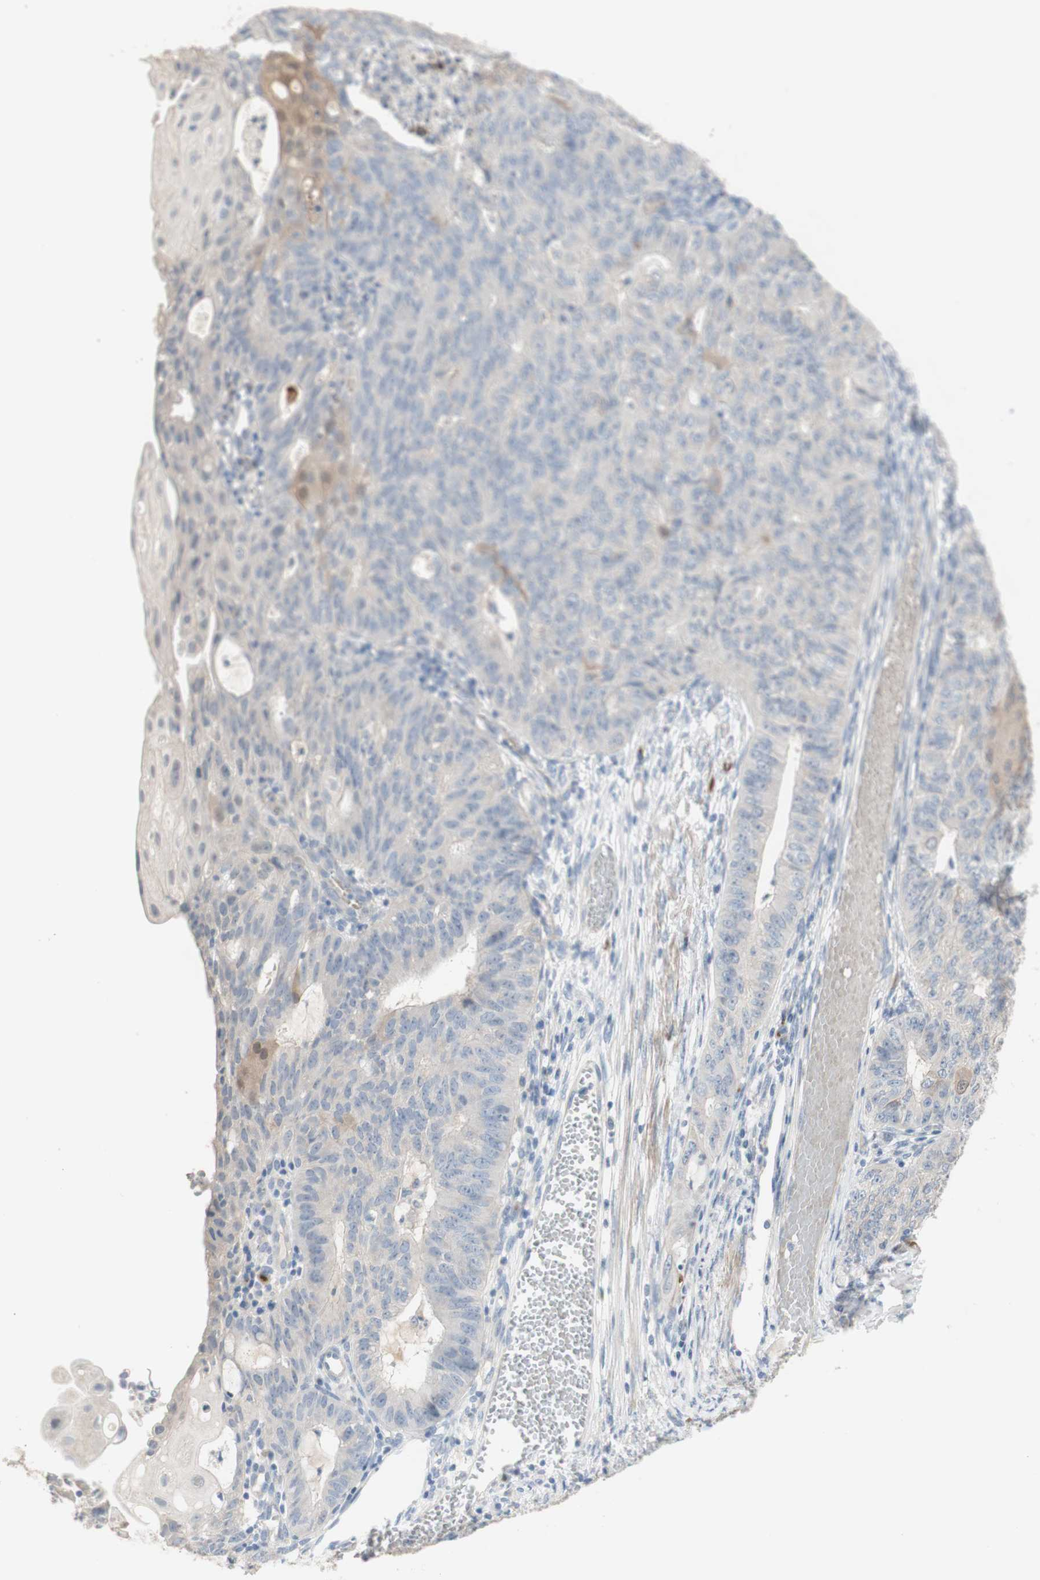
{"staining": {"intensity": "negative", "quantity": "none", "location": "none"}, "tissue": "endometrial cancer", "cell_type": "Tumor cells", "image_type": "cancer", "snomed": [{"axis": "morphology", "description": "Adenocarcinoma, NOS"}, {"axis": "topography", "description": "Endometrium"}], "caption": "IHC image of human endometrial cancer stained for a protein (brown), which displays no positivity in tumor cells.", "gene": "MANEA", "patient": {"sex": "female", "age": 32}}